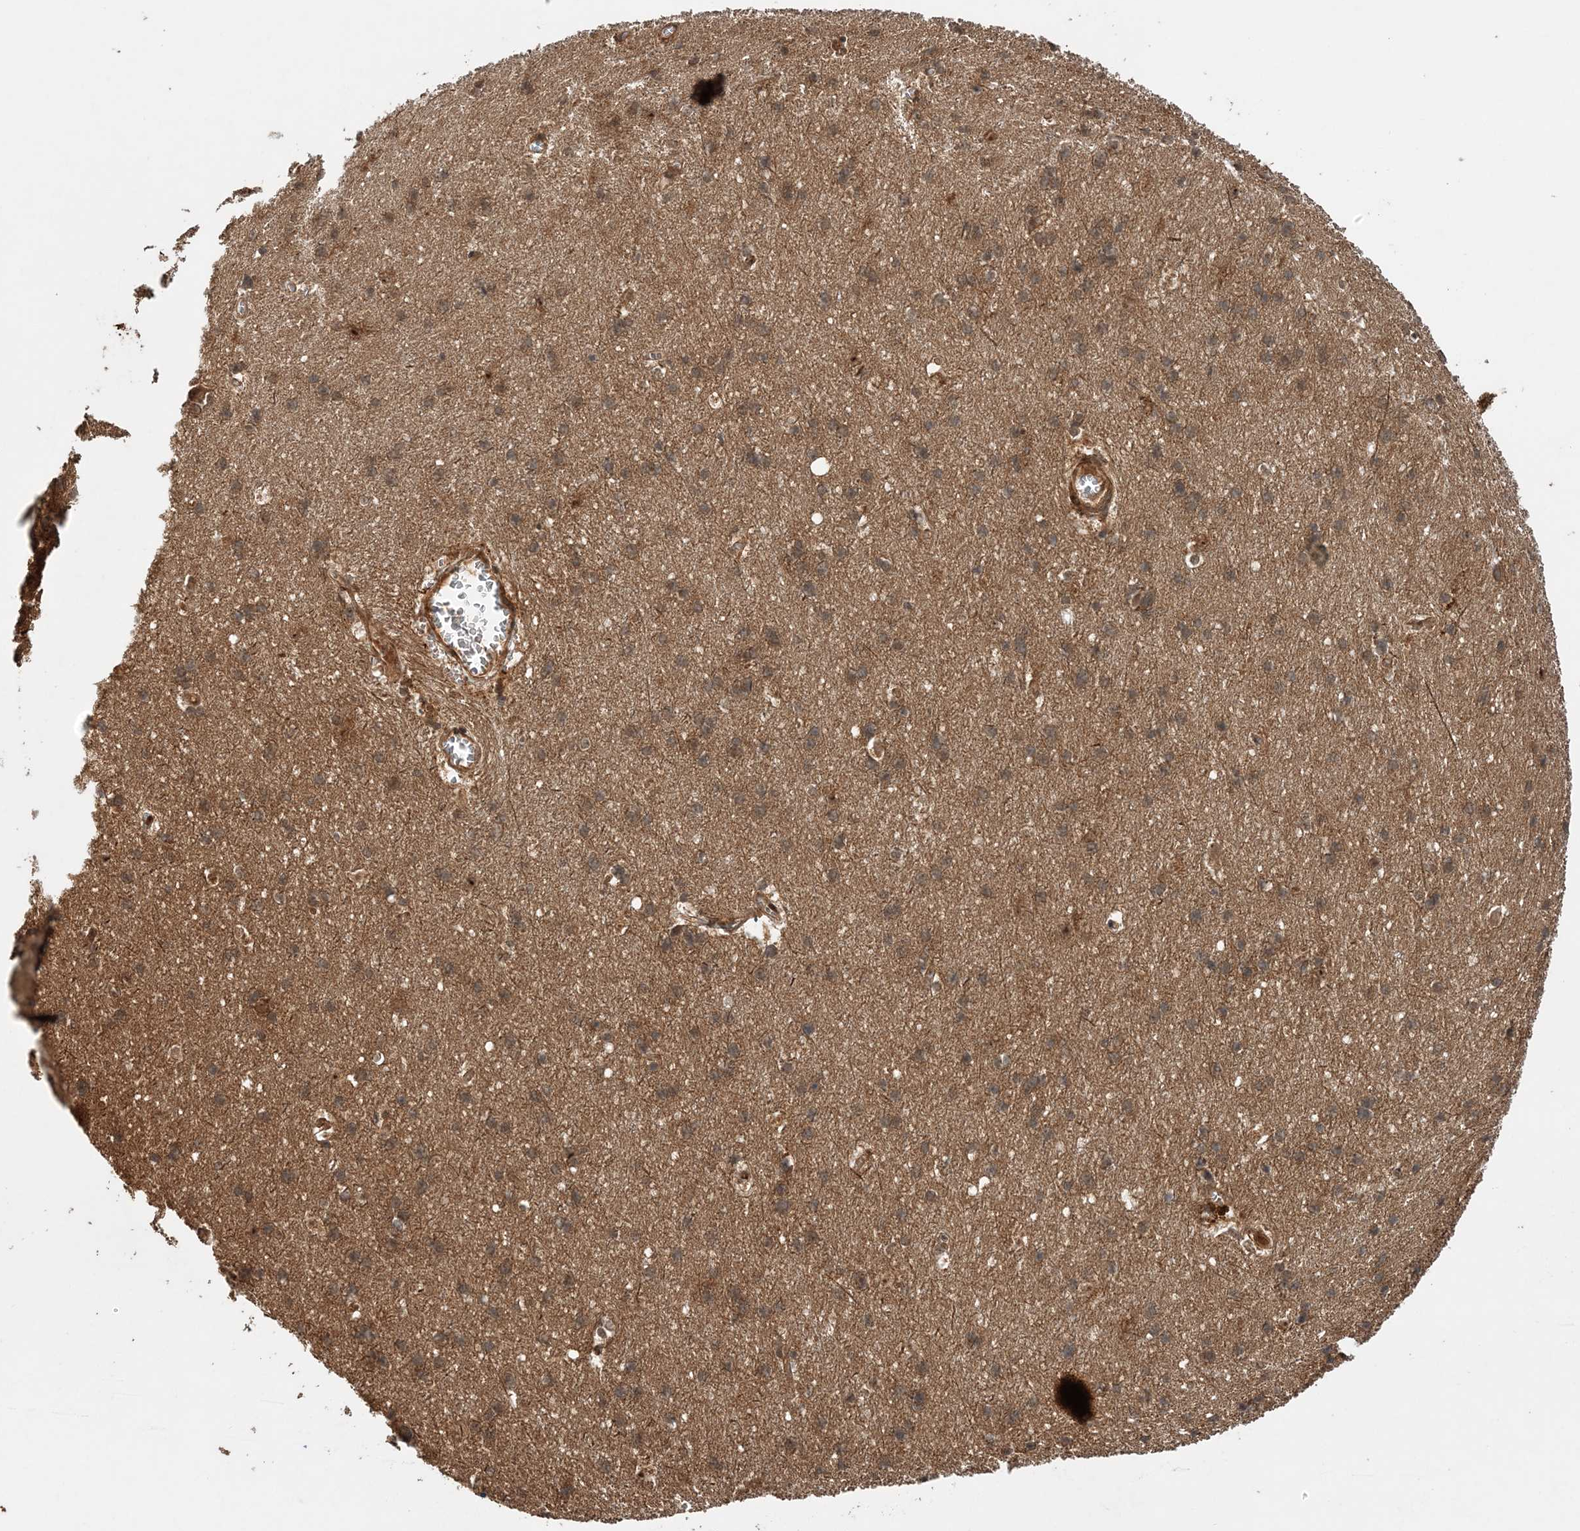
{"staining": {"intensity": "moderate", "quantity": ">75%", "location": "cytoplasmic/membranous"}, "tissue": "cerebral cortex", "cell_type": "Endothelial cells", "image_type": "normal", "snomed": [{"axis": "morphology", "description": "Normal tissue, NOS"}, {"axis": "topography", "description": "Cerebral cortex"}], "caption": "Moderate cytoplasmic/membranous positivity for a protein is present in approximately >75% of endothelial cells of normal cerebral cortex using IHC.", "gene": "UBTD2", "patient": {"sex": "male", "age": 54}}